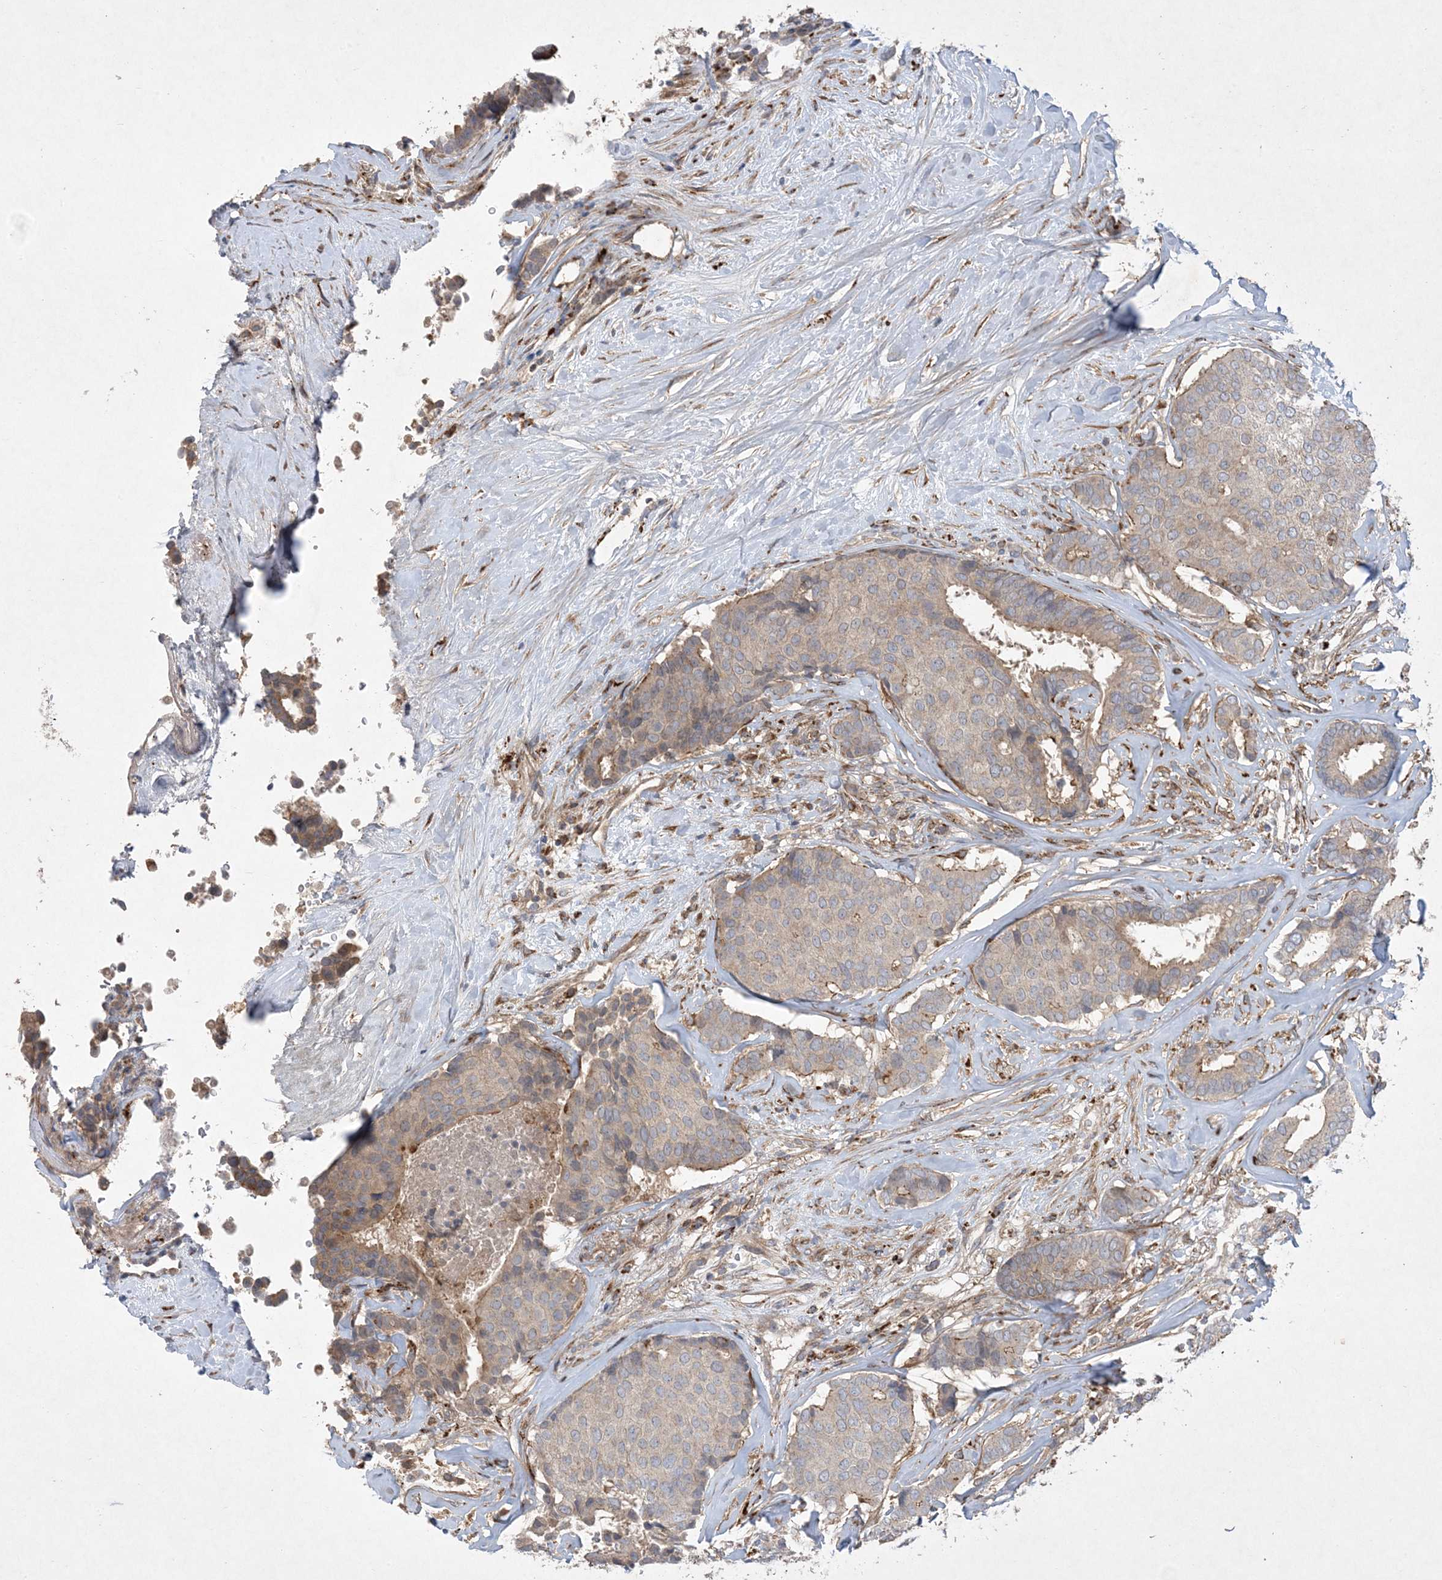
{"staining": {"intensity": "weak", "quantity": "<25%", "location": "cytoplasmic/membranous"}, "tissue": "breast cancer", "cell_type": "Tumor cells", "image_type": "cancer", "snomed": [{"axis": "morphology", "description": "Duct carcinoma"}, {"axis": "topography", "description": "Breast"}], "caption": "Immunohistochemical staining of breast cancer shows no significant staining in tumor cells. (DAB immunohistochemistry (IHC) with hematoxylin counter stain).", "gene": "MASP2", "patient": {"sex": "female", "age": 75}}